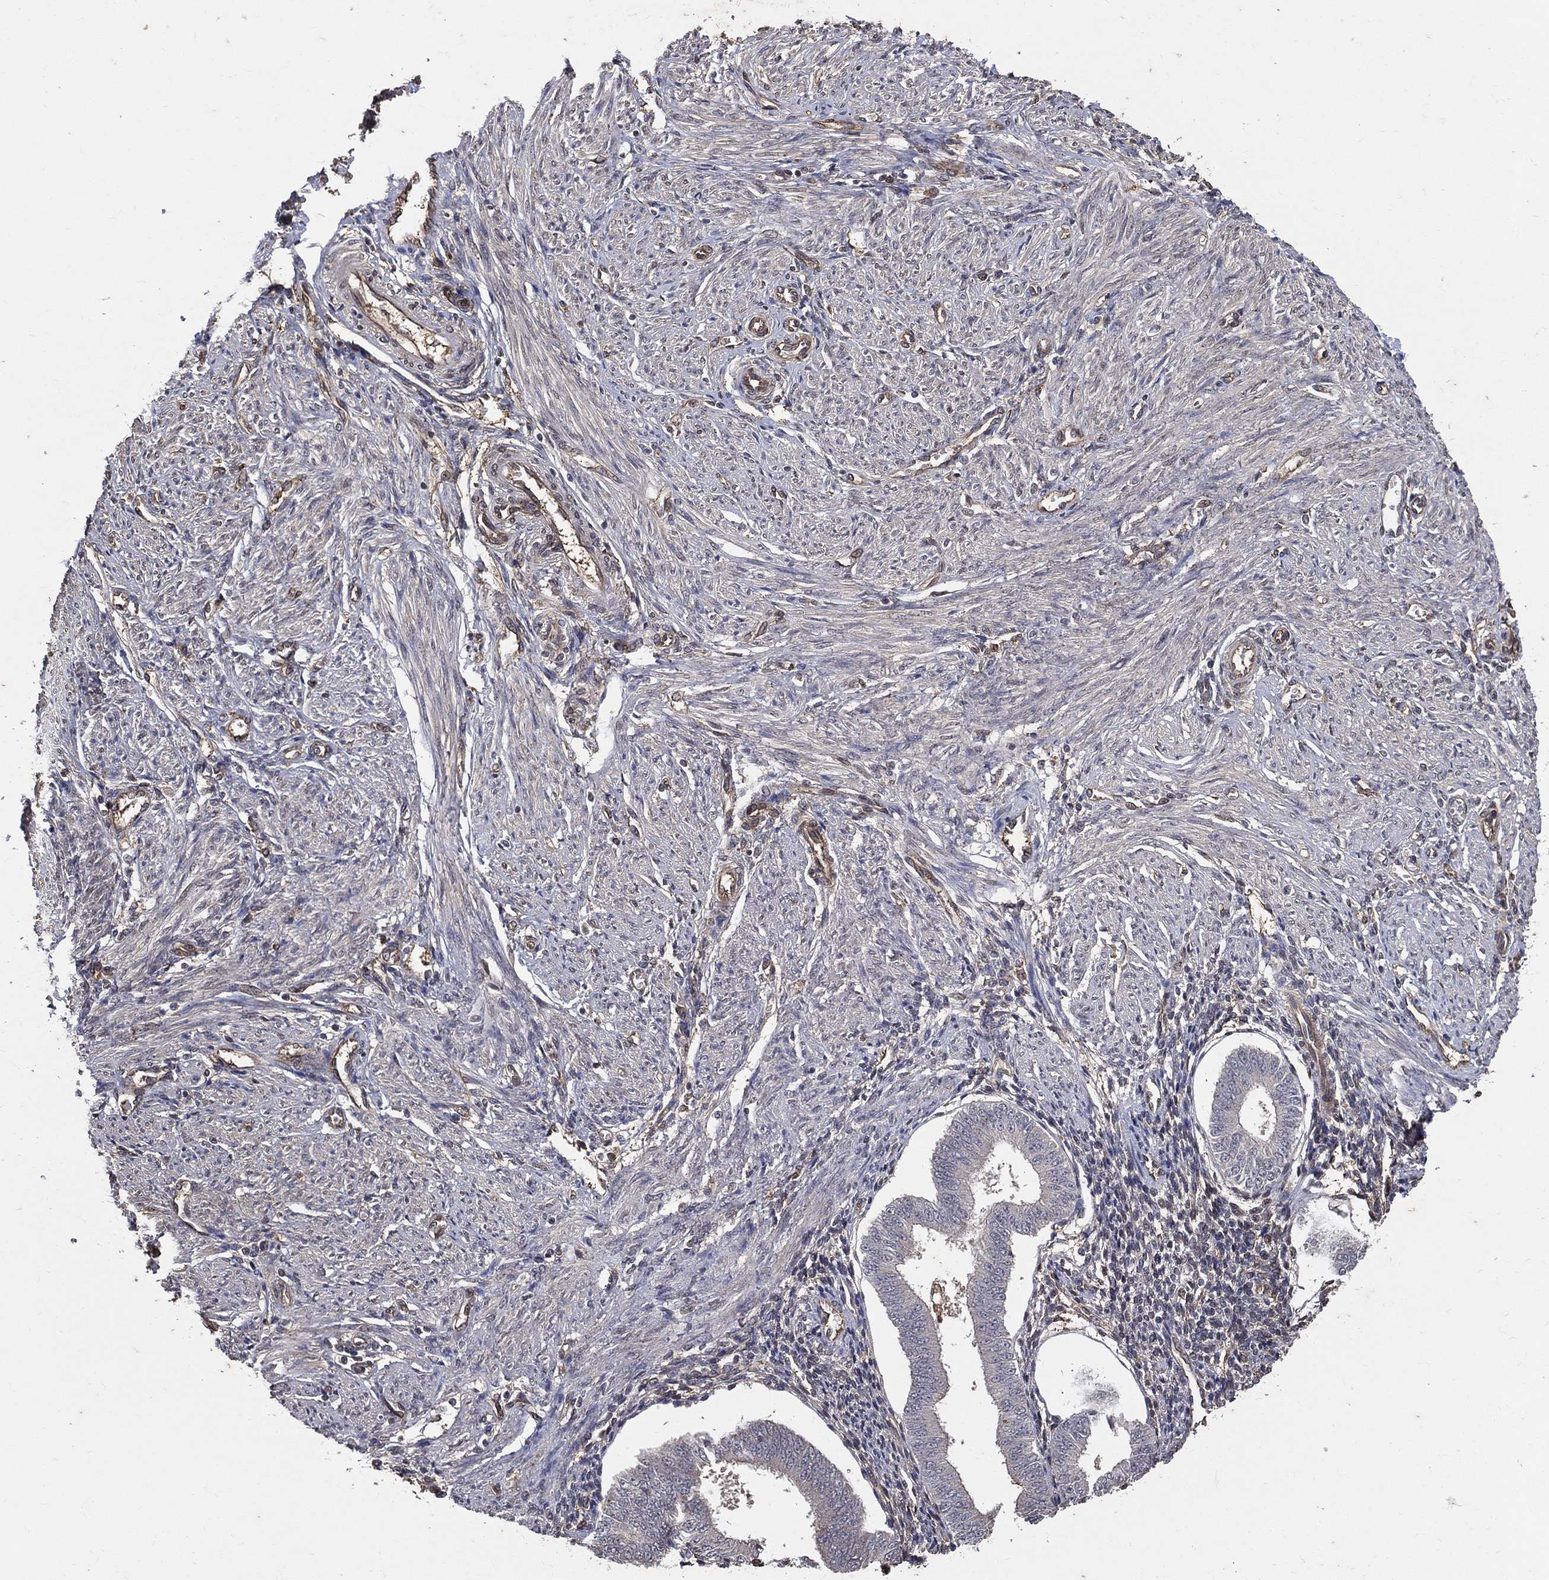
{"staining": {"intensity": "weak", "quantity": ">75%", "location": "cytoplasmic/membranous"}, "tissue": "endometrium", "cell_type": "Cells in endometrial stroma", "image_type": "normal", "snomed": [{"axis": "morphology", "description": "Normal tissue, NOS"}, {"axis": "topography", "description": "Endometrium"}], "caption": "About >75% of cells in endometrial stroma in unremarkable endometrium display weak cytoplasmic/membranous protein expression as visualized by brown immunohistochemical staining.", "gene": "DPYSL2", "patient": {"sex": "female", "age": 39}}